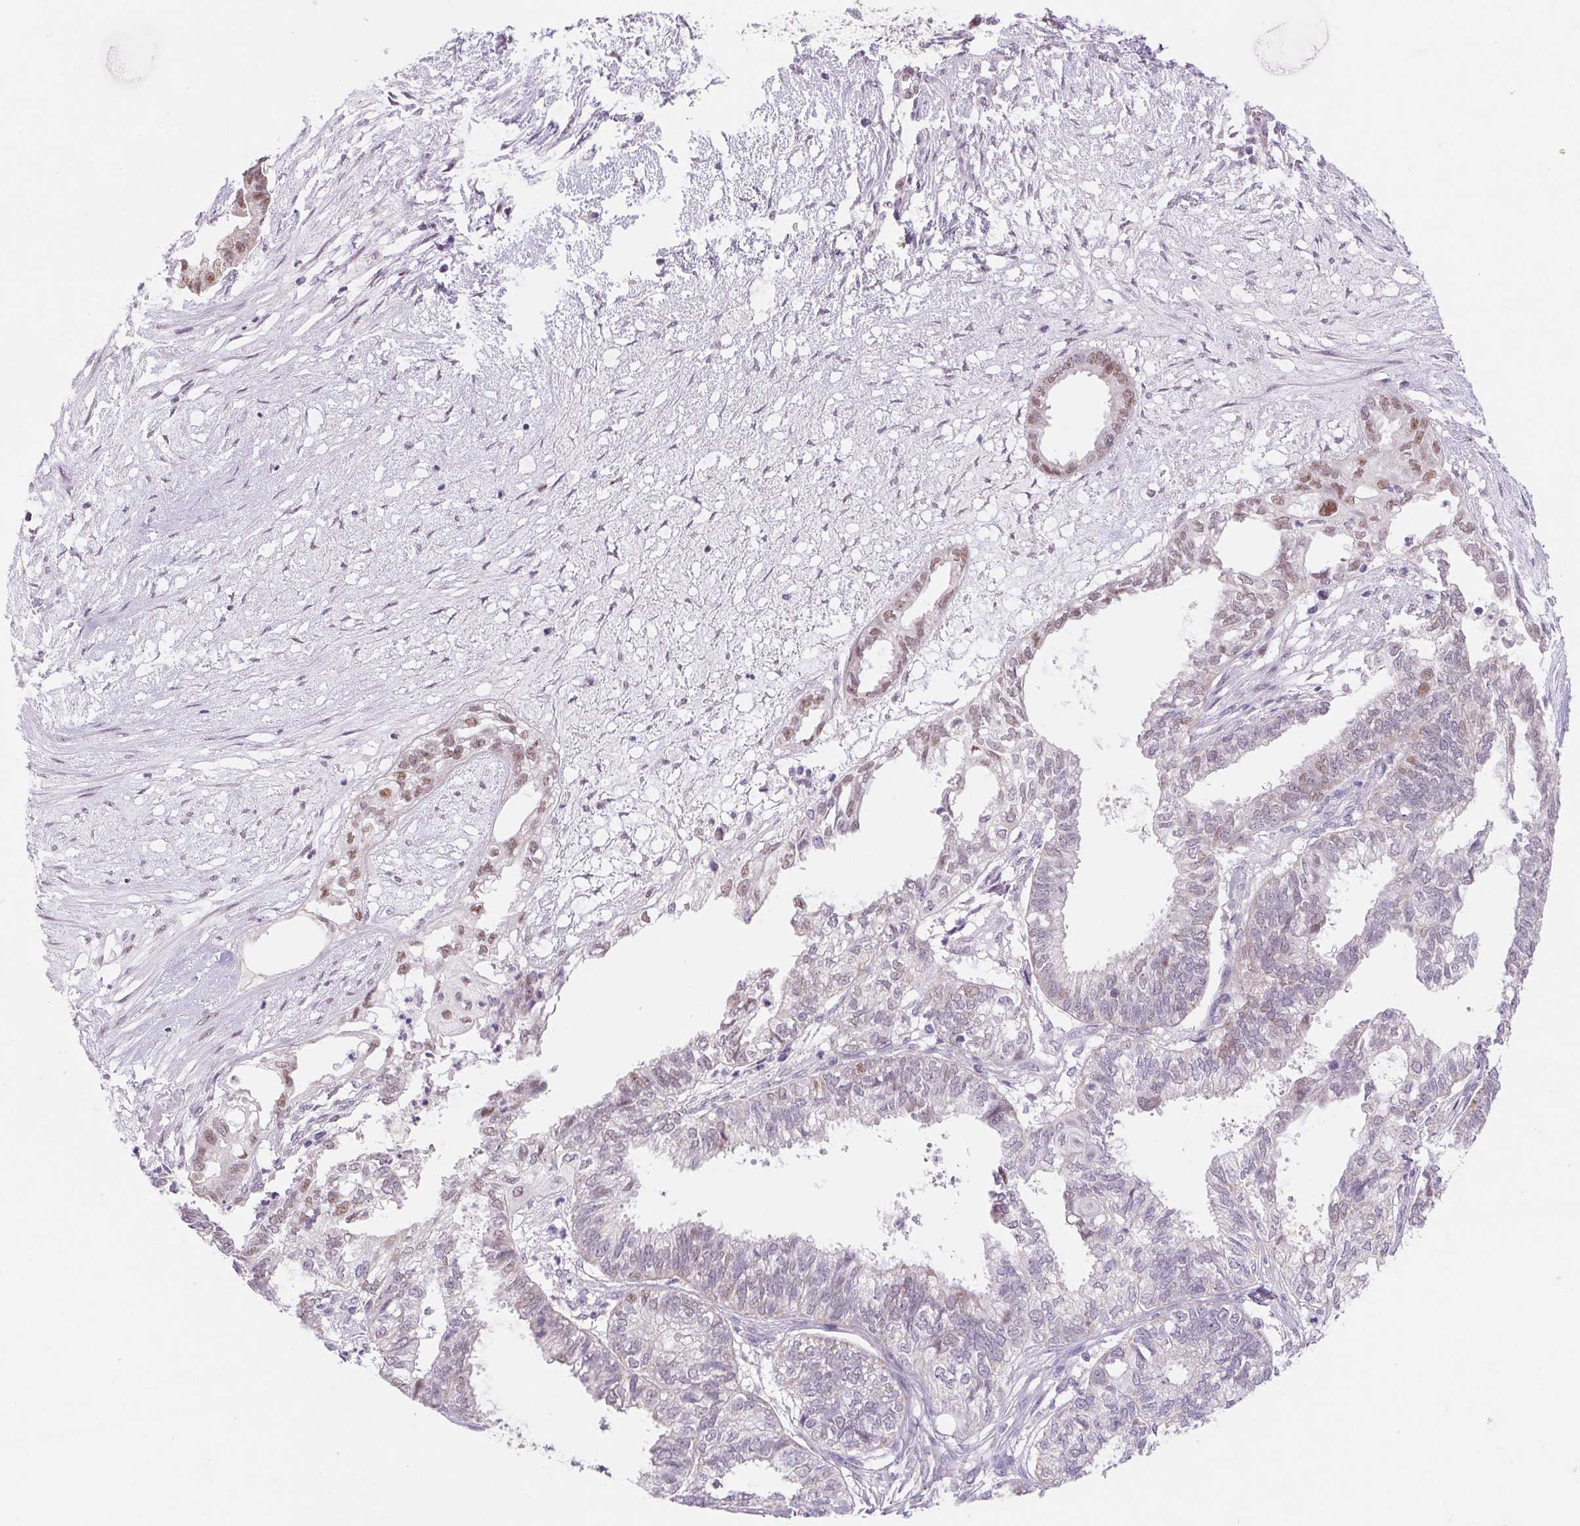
{"staining": {"intensity": "negative", "quantity": "none", "location": "none"}, "tissue": "ovarian cancer", "cell_type": "Tumor cells", "image_type": "cancer", "snomed": [{"axis": "morphology", "description": "Carcinoma, endometroid"}, {"axis": "topography", "description": "Ovary"}], "caption": "A high-resolution histopathology image shows immunohistochemistry (IHC) staining of endometroid carcinoma (ovarian), which shows no significant positivity in tumor cells.", "gene": "DPPA5", "patient": {"sex": "female", "age": 64}}